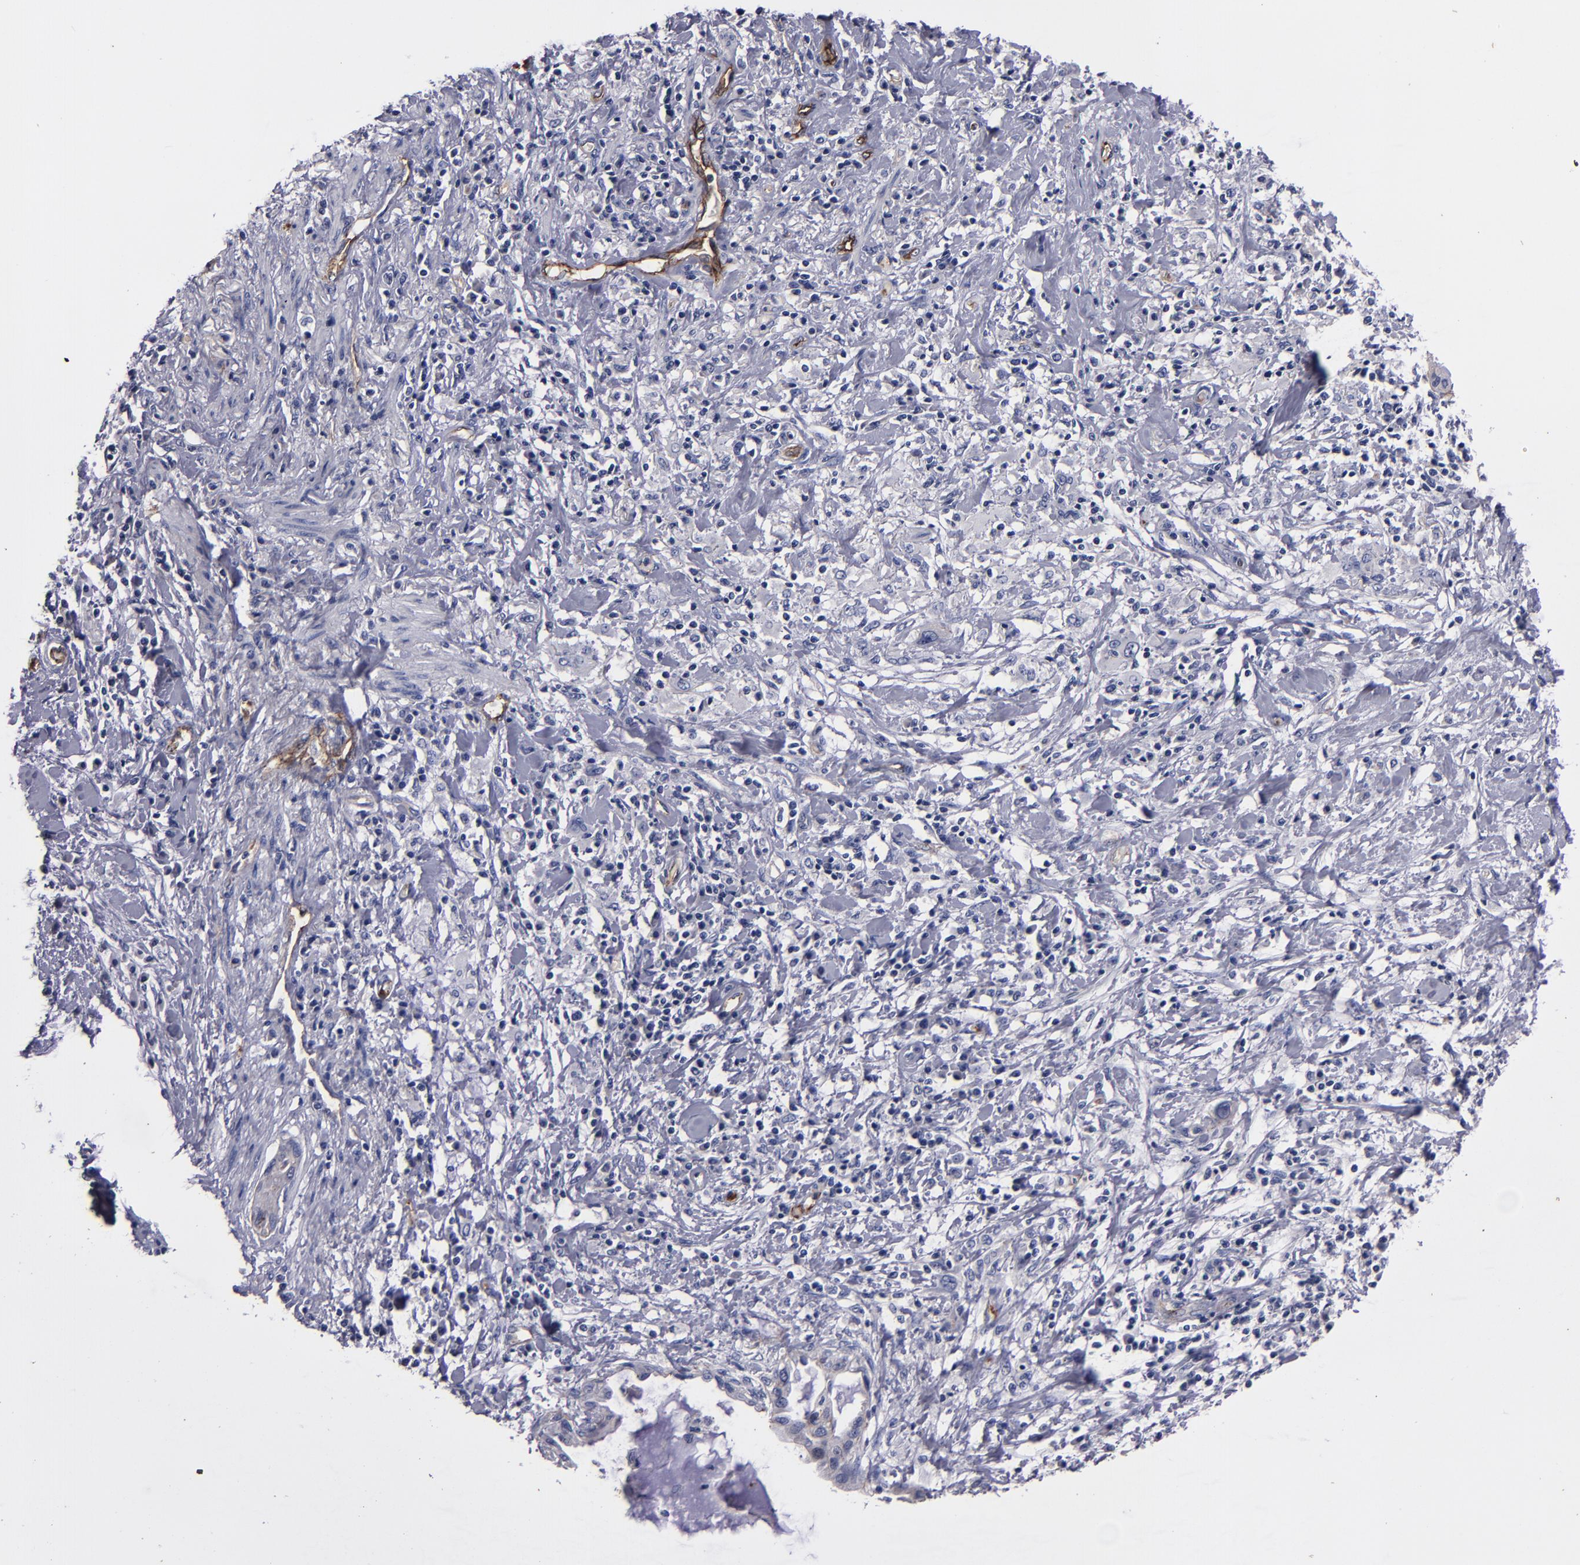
{"staining": {"intensity": "weak", "quantity": "25%-75%", "location": "cytoplasmic/membranous"}, "tissue": "pancreatic cancer", "cell_type": "Tumor cells", "image_type": "cancer", "snomed": [{"axis": "morphology", "description": "Adenocarcinoma, NOS"}, {"axis": "topography", "description": "Pancreas"}], "caption": "Protein staining reveals weak cytoplasmic/membranous positivity in approximately 25%-75% of tumor cells in pancreatic adenocarcinoma.", "gene": "CLDN5", "patient": {"sex": "female", "age": 64}}